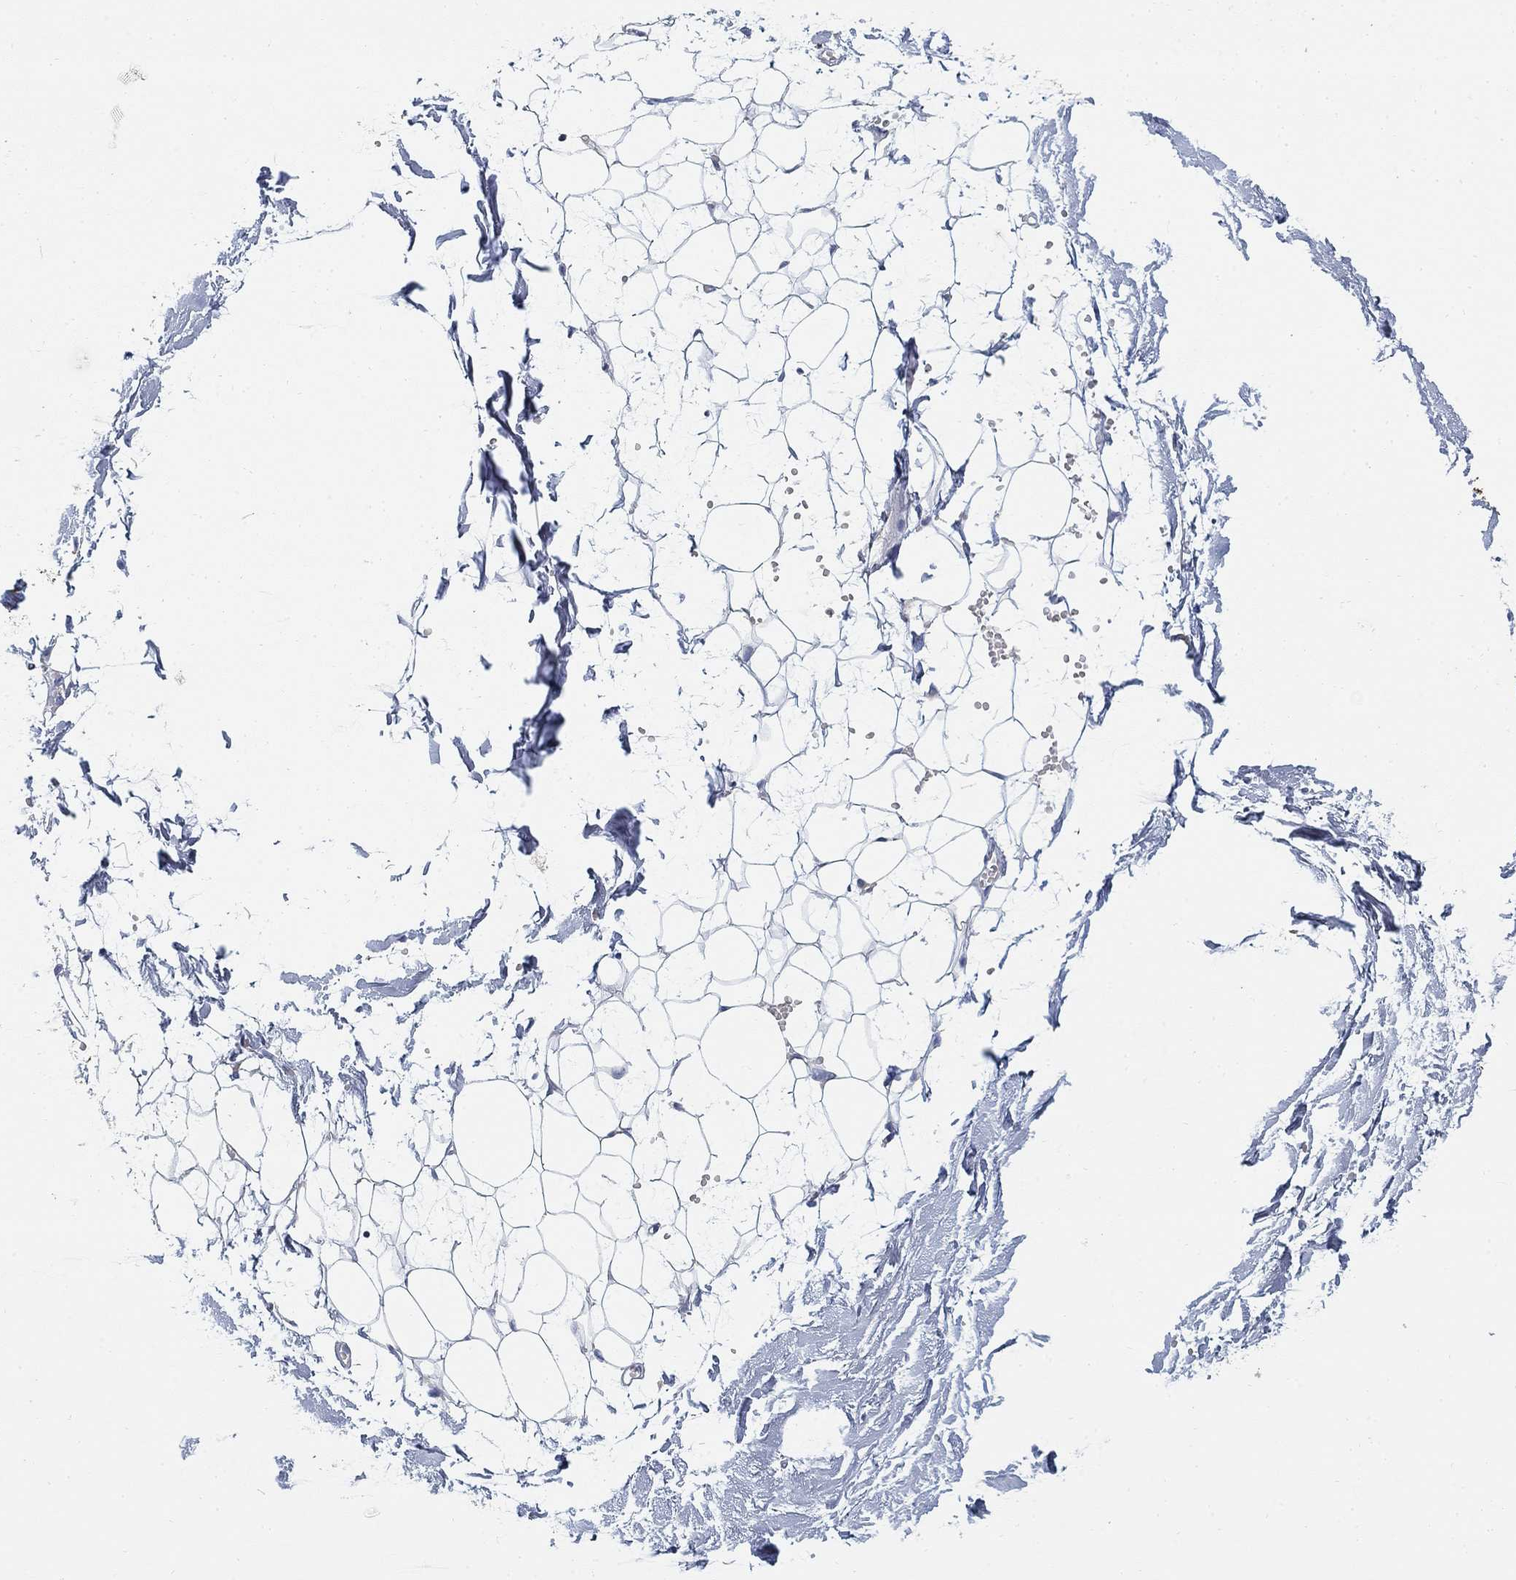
{"staining": {"intensity": "negative", "quantity": "none", "location": "none"}, "tissue": "adipose tissue", "cell_type": "Adipocytes", "image_type": "normal", "snomed": [{"axis": "morphology", "description": "Normal tissue, NOS"}, {"axis": "topography", "description": "Skin"}, {"axis": "topography", "description": "Peripheral nerve tissue"}], "caption": "Adipose tissue stained for a protein using immunohistochemistry (IHC) exhibits no staining adipocytes.", "gene": "SLC2A5", "patient": {"sex": "female", "age": 56}}